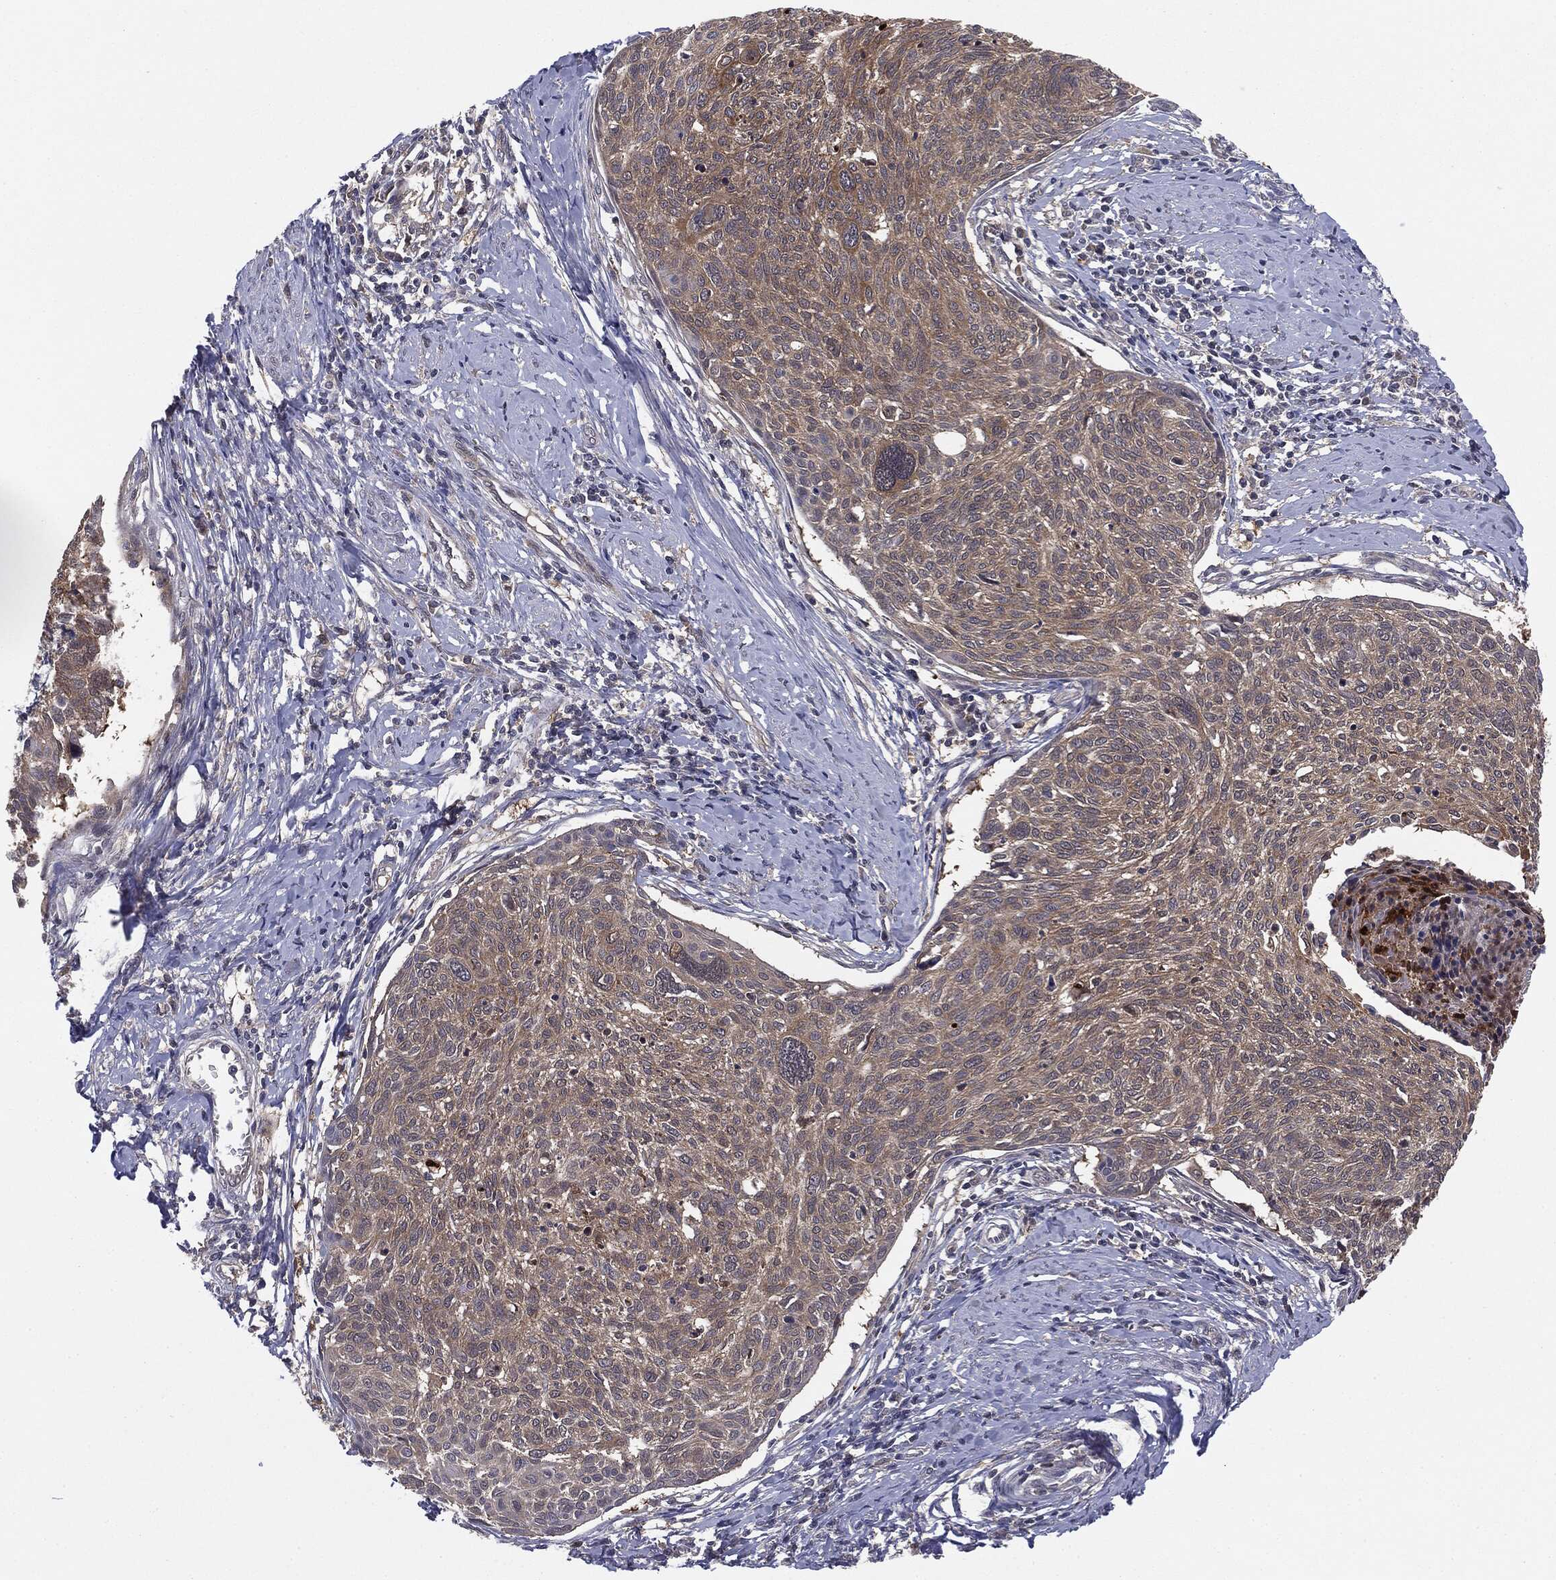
{"staining": {"intensity": "weak", "quantity": "25%-75%", "location": "cytoplasmic/membranous"}, "tissue": "cervical cancer", "cell_type": "Tumor cells", "image_type": "cancer", "snomed": [{"axis": "morphology", "description": "Squamous cell carcinoma, NOS"}, {"axis": "topography", "description": "Cervix"}], "caption": "Tumor cells demonstrate low levels of weak cytoplasmic/membranous staining in about 25%-75% of cells in human cervical cancer.", "gene": "KRT7", "patient": {"sex": "female", "age": 49}}